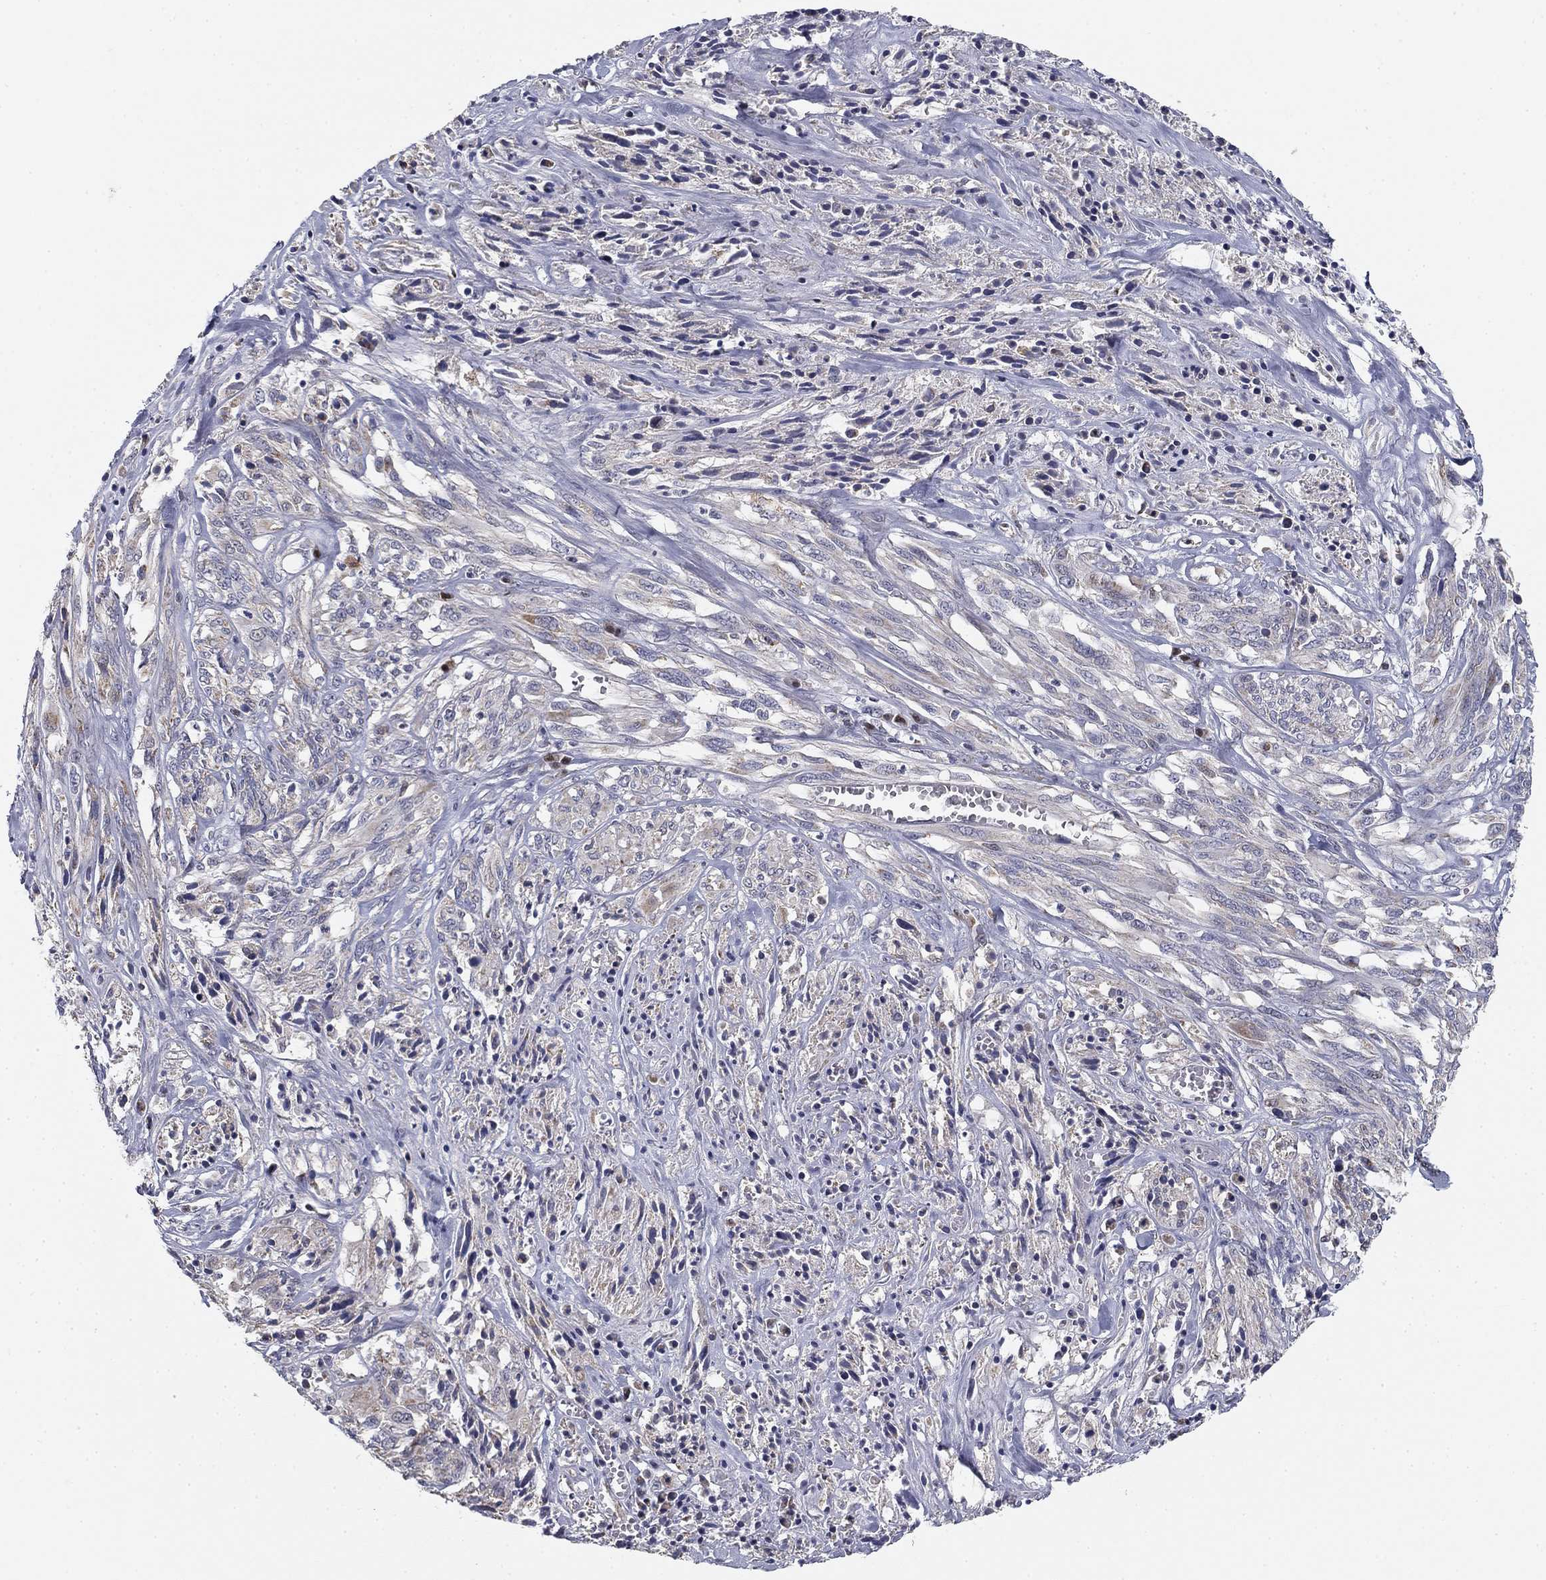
{"staining": {"intensity": "negative", "quantity": "none", "location": "none"}, "tissue": "melanoma", "cell_type": "Tumor cells", "image_type": "cancer", "snomed": [{"axis": "morphology", "description": "Malignant melanoma, NOS"}, {"axis": "topography", "description": "Skin"}], "caption": "Protein analysis of malignant melanoma displays no significant staining in tumor cells.", "gene": "SLC2A9", "patient": {"sex": "female", "age": 91}}